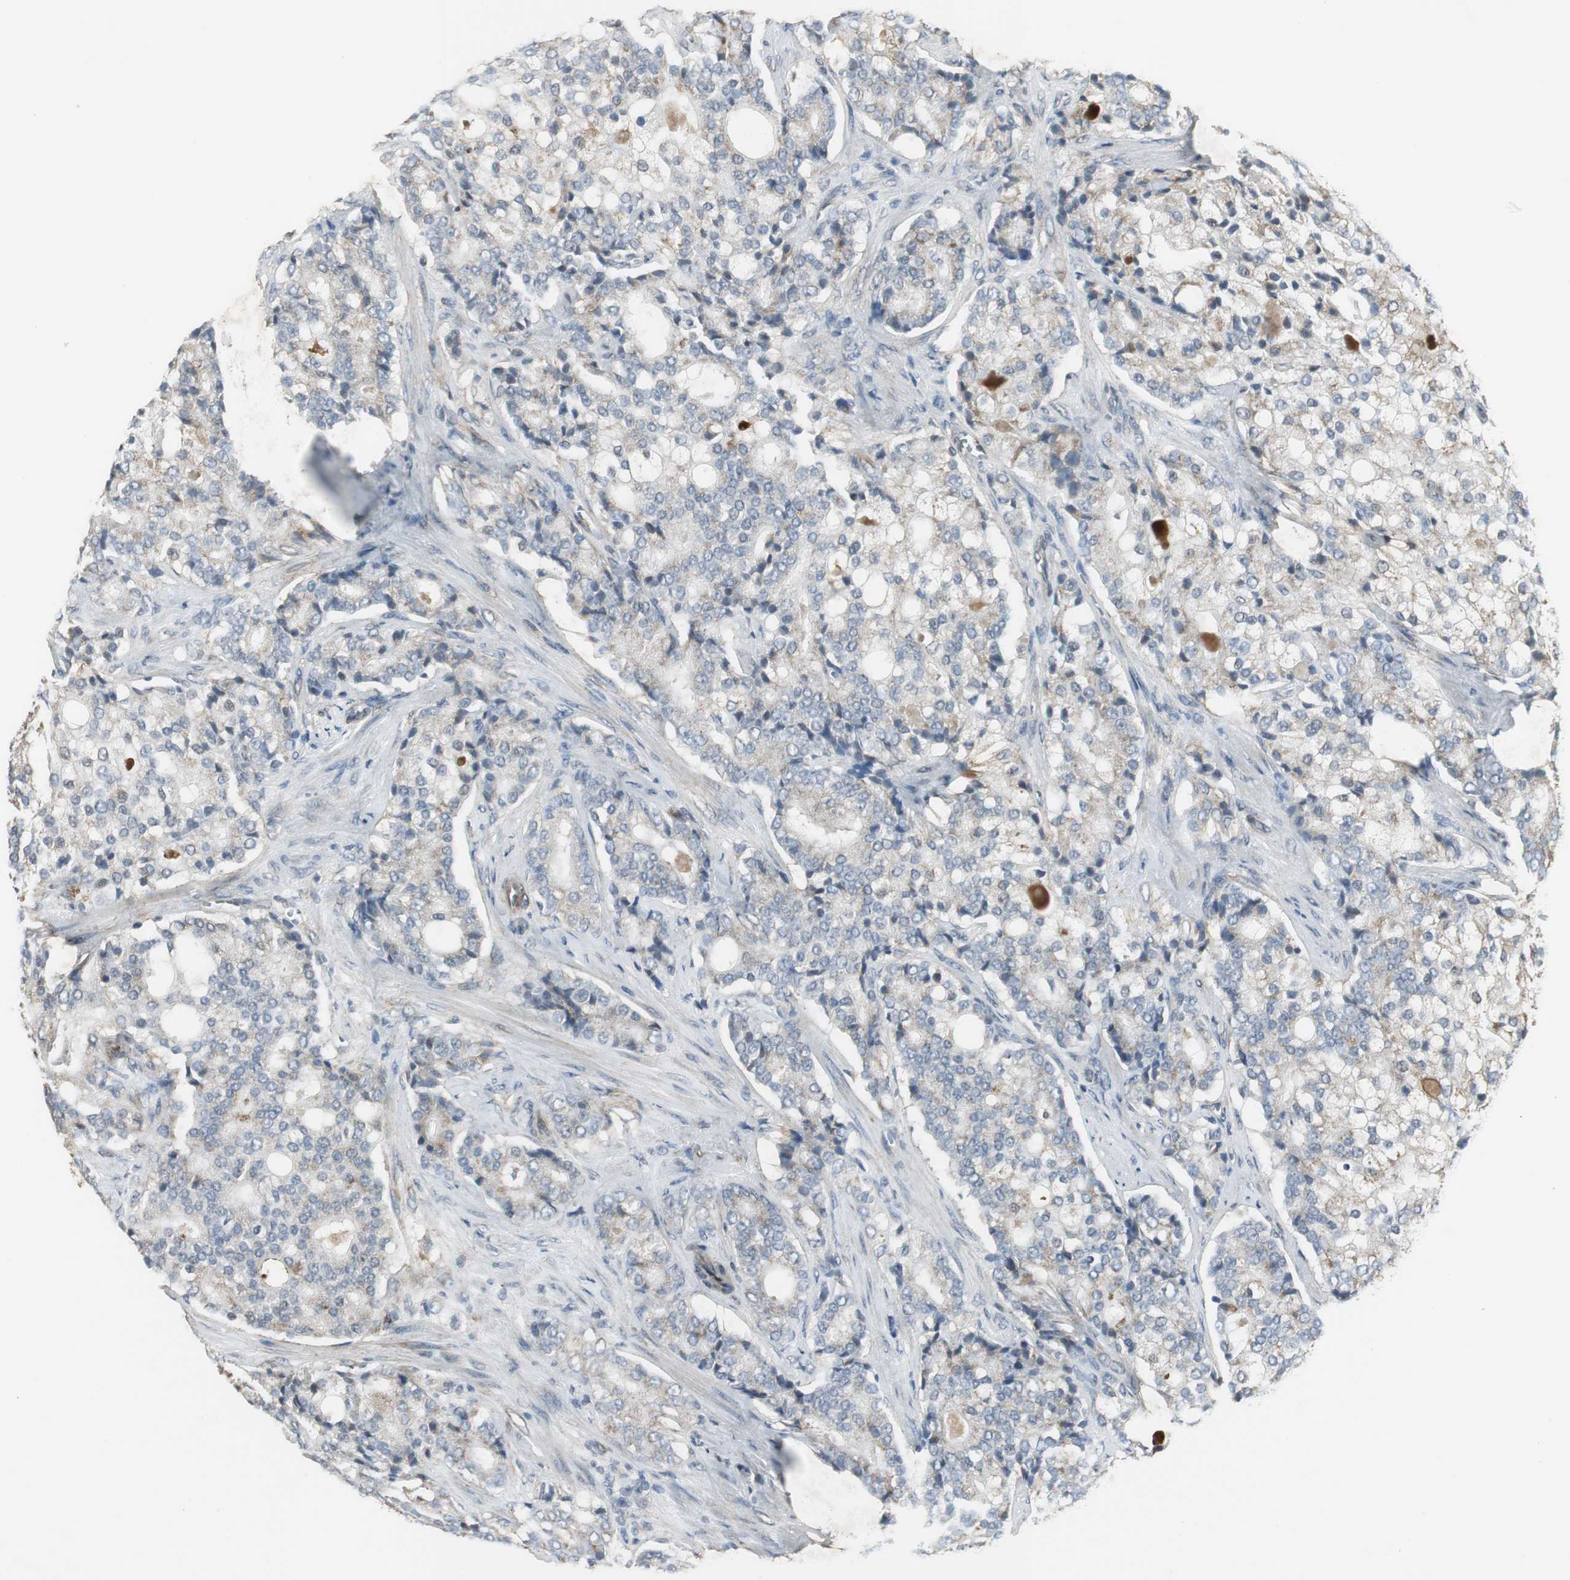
{"staining": {"intensity": "weak", "quantity": "25%-75%", "location": "cytoplasmic/membranous"}, "tissue": "prostate cancer", "cell_type": "Tumor cells", "image_type": "cancer", "snomed": [{"axis": "morphology", "description": "Adenocarcinoma, Low grade"}, {"axis": "topography", "description": "Prostate"}], "caption": "Tumor cells reveal low levels of weak cytoplasmic/membranous staining in about 25%-75% of cells in prostate cancer. The staining was performed using DAB to visualize the protein expression in brown, while the nuclei were stained in blue with hematoxylin (Magnification: 20x).", "gene": "JTB", "patient": {"sex": "male", "age": 58}}